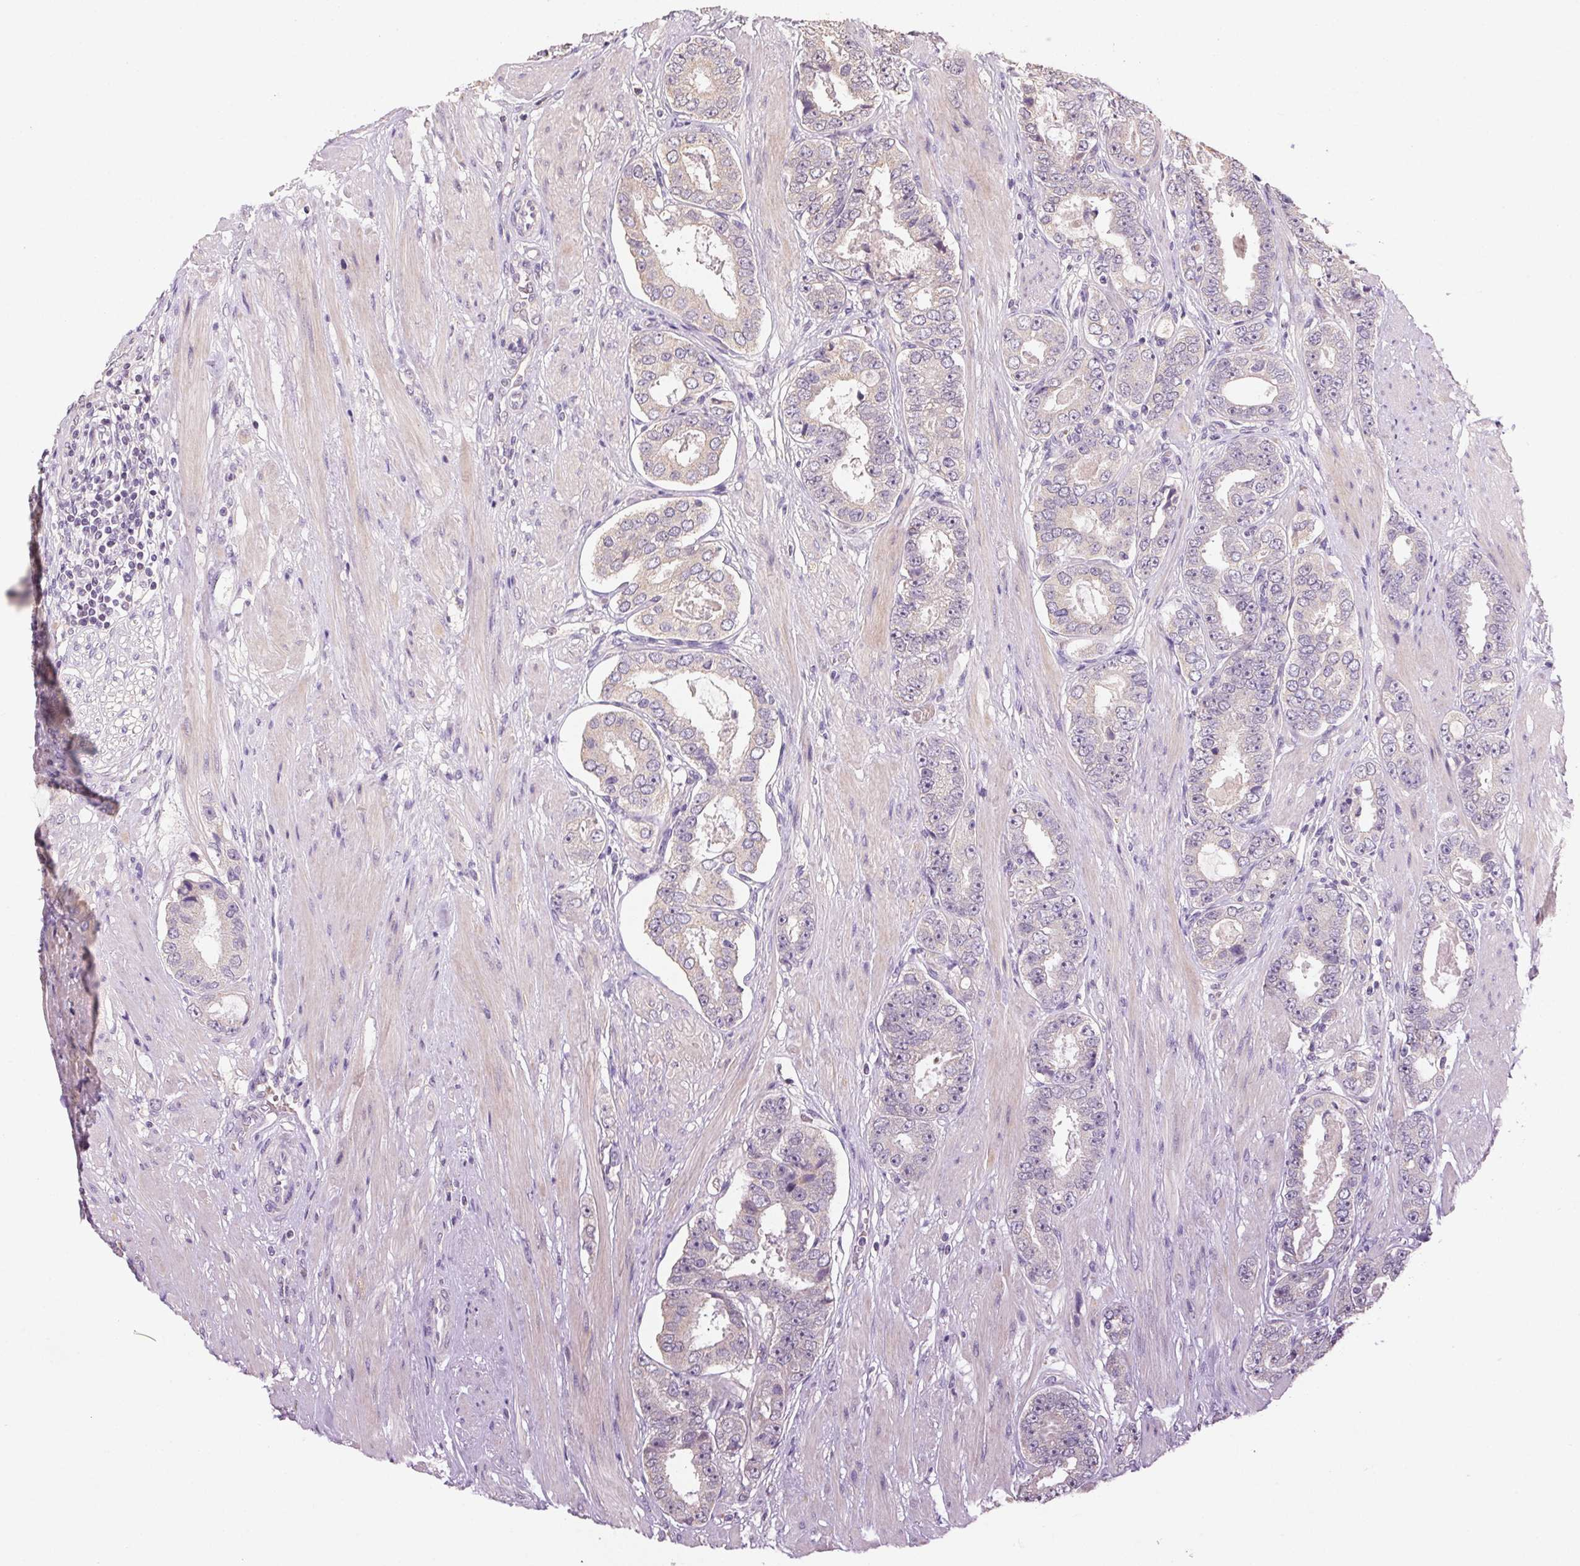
{"staining": {"intensity": "weak", "quantity": "25%-75%", "location": "cytoplasmic/membranous"}, "tissue": "prostate cancer", "cell_type": "Tumor cells", "image_type": "cancer", "snomed": [{"axis": "morphology", "description": "Adenocarcinoma, High grade"}, {"axis": "topography", "description": "Prostate"}], "caption": "This micrograph displays immunohistochemistry (IHC) staining of human prostate adenocarcinoma (high-grade), with low weak cytoplasmic/membranous expression in approximately 25%-75% of tumor cells.", "gene": "ALDH8A1", "patient": {"sex": "male", "age": 63}}